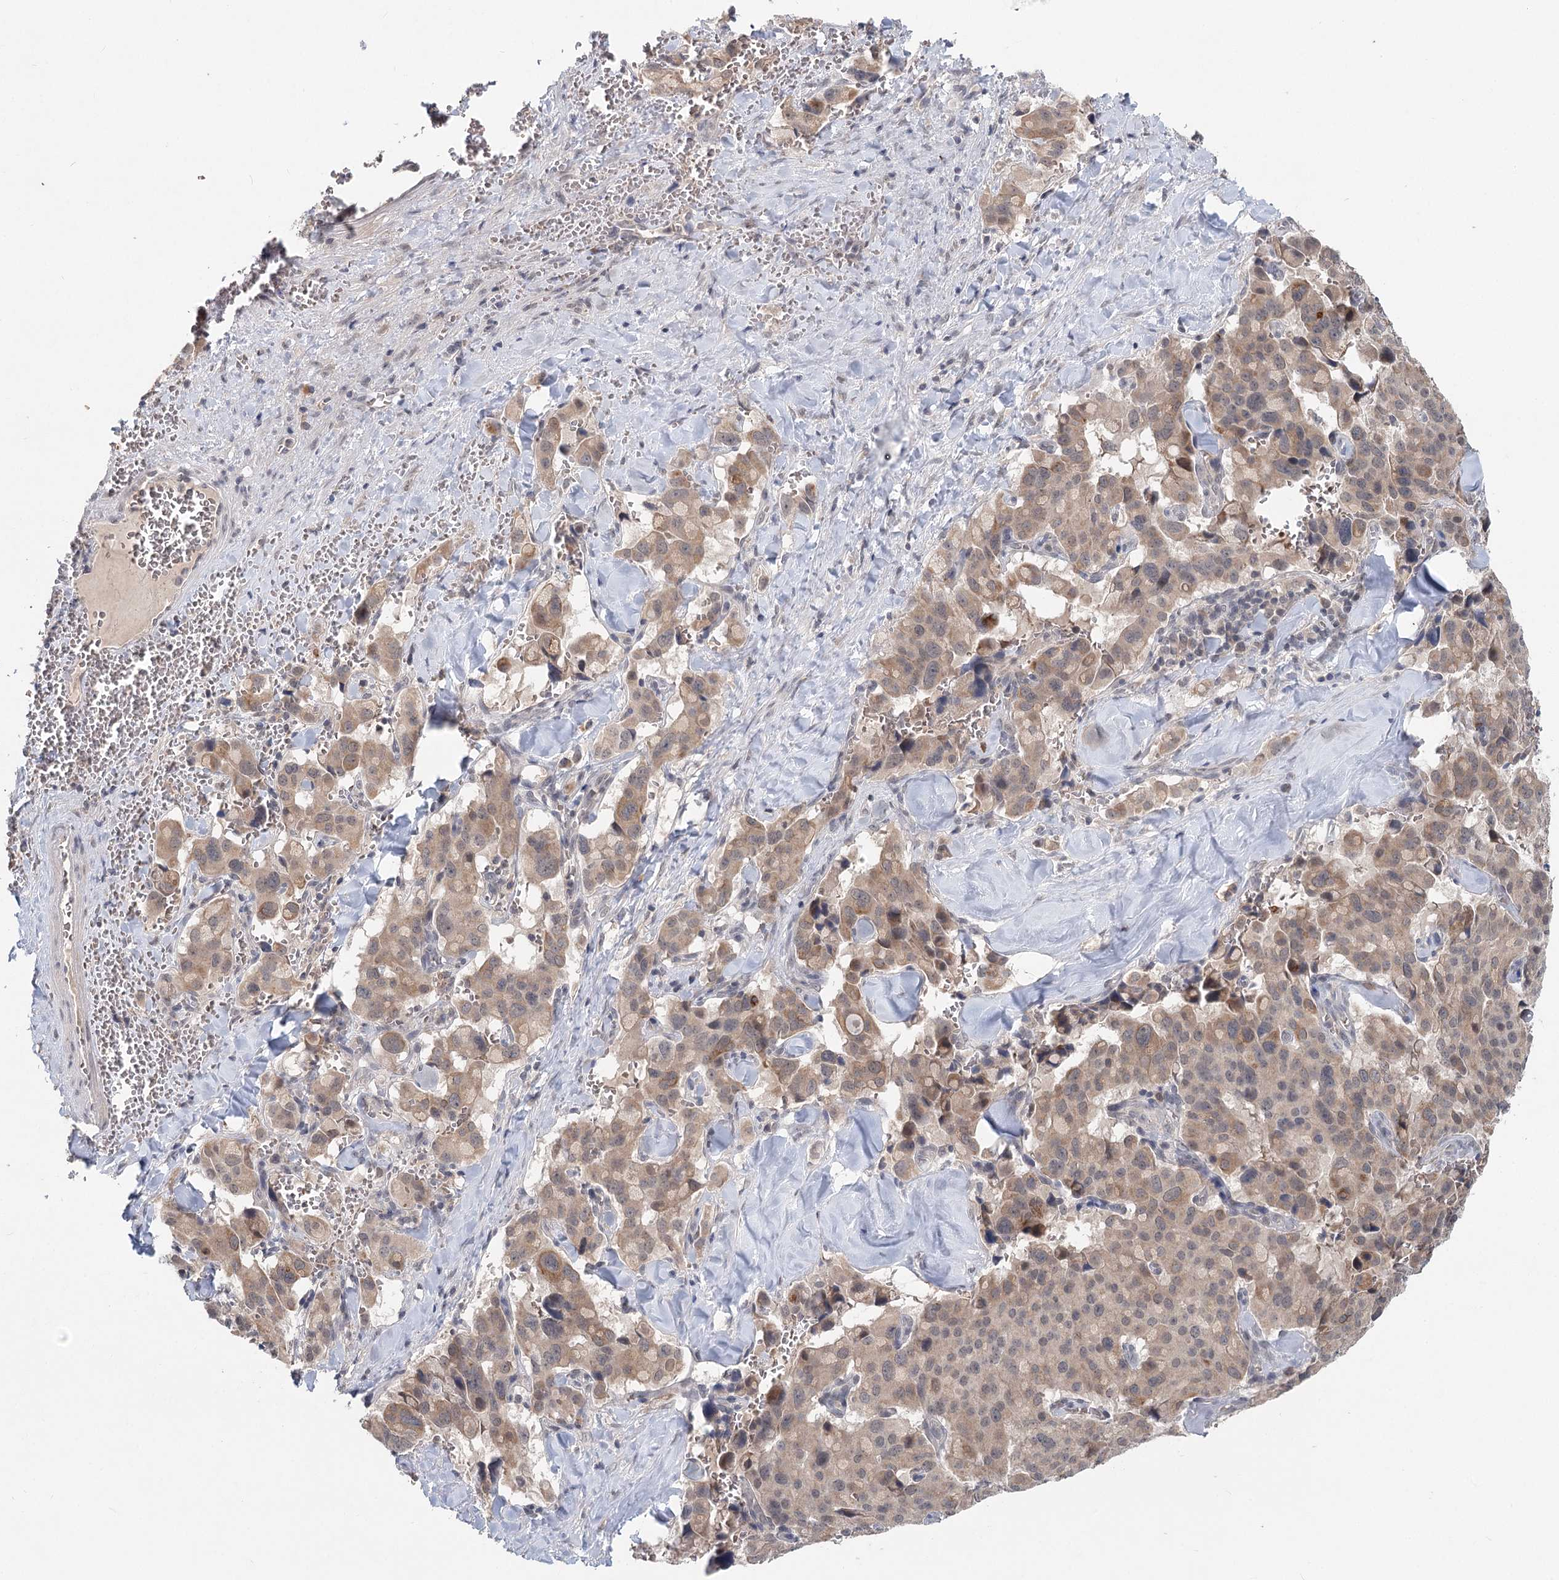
{"staining": {"intensity": "moderate", "quantity": ">75%", "location": "cytoplasmic/membranous"}, "tissue": "pancreatic cancer", "cell_type": "Tumor cells", "image_type": "cancer", "snomed": [{"axis": "morphology", "description": "Adenocarcinoma, NOS"}, {"axis": "topography", "description": "Pancreas"}], "caption": "Brown immunohistochemical staining in pancreatic adenocarcinoma demonstrates moderate cytoplasmic/membranous staining in about >75% of tumor cells.", "gene": "FBXO7", "patient": {"sex": "male", "age": 65}}